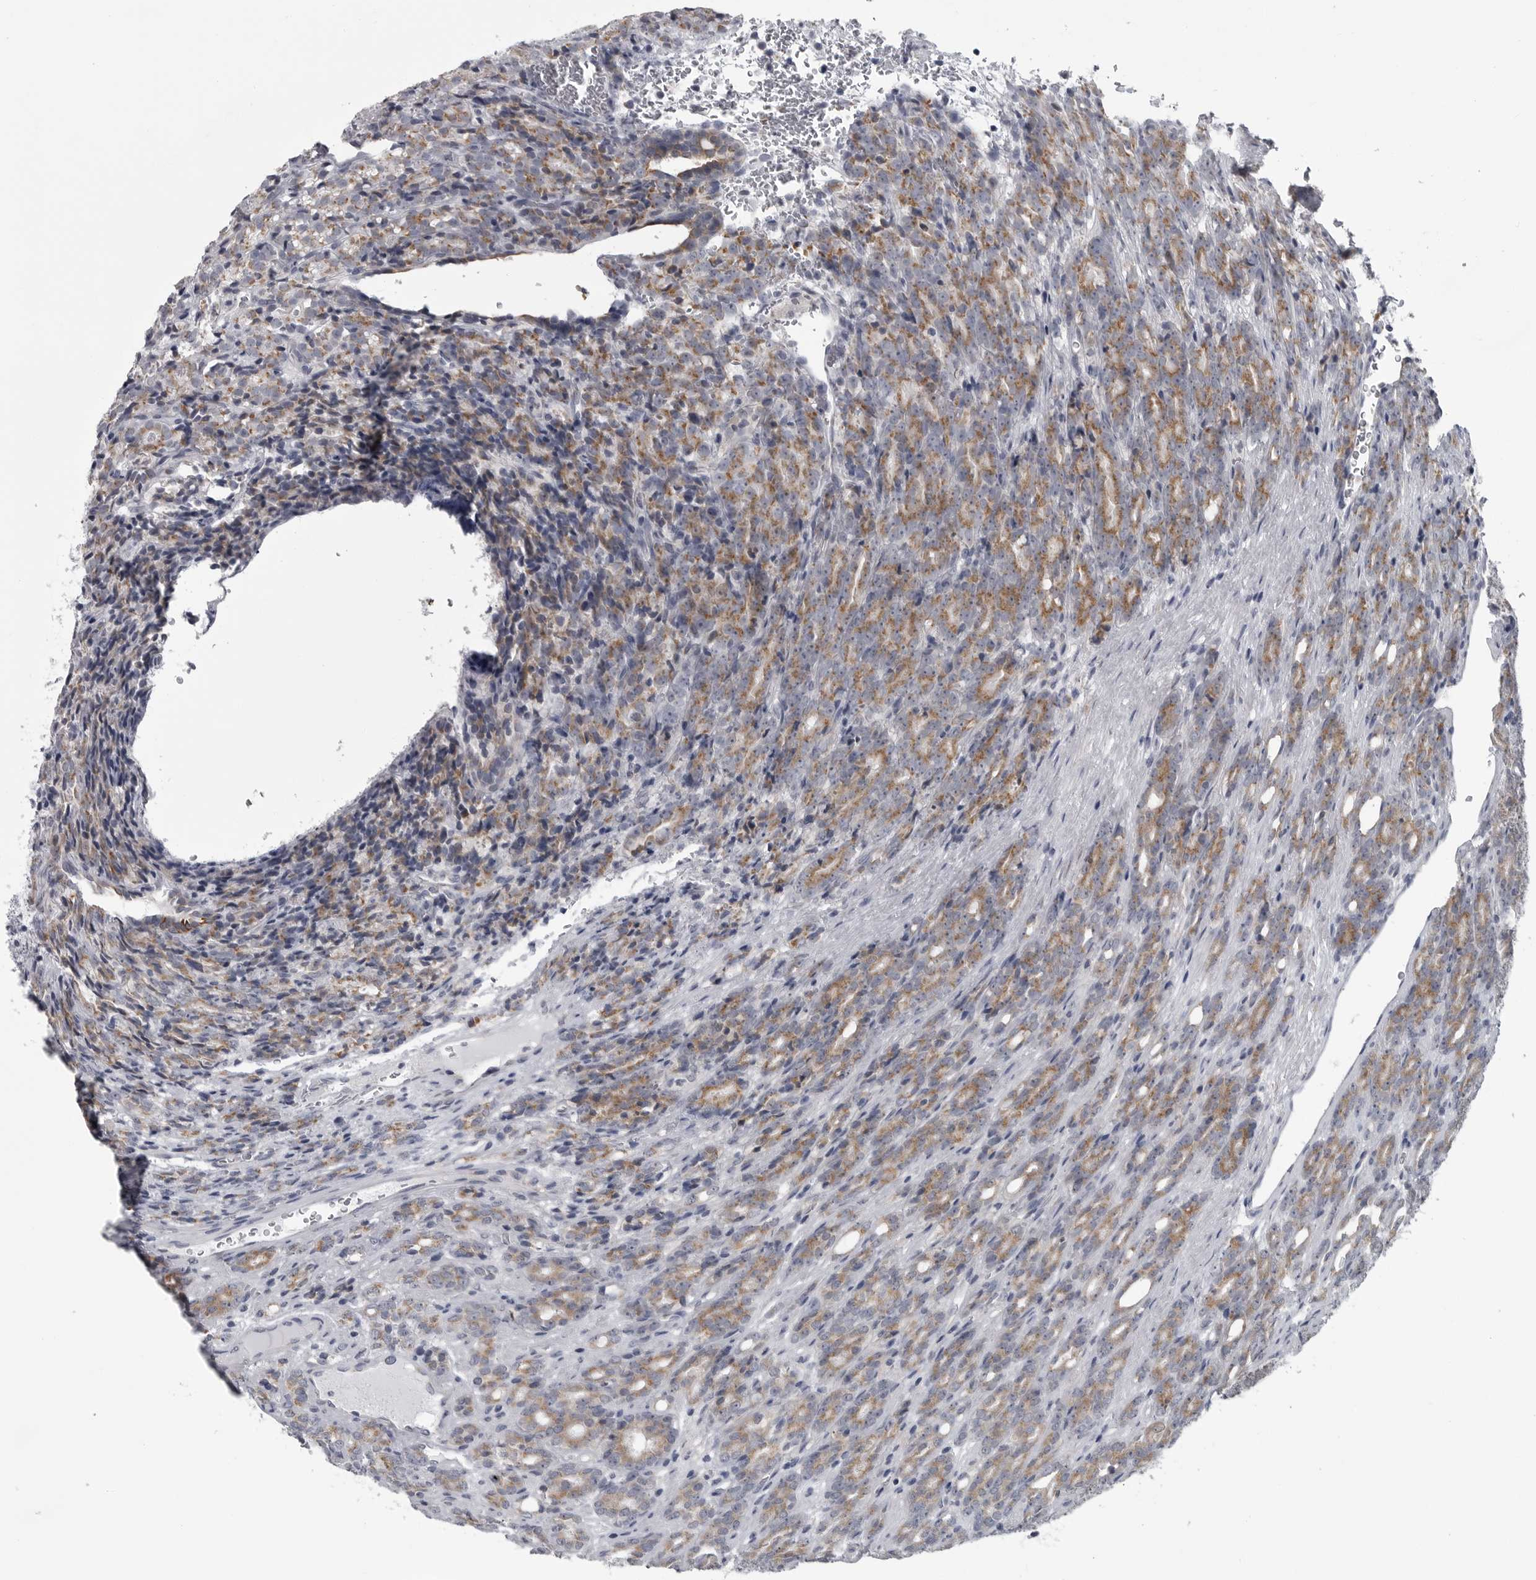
{"staining": {"intensity": "moderate", "quantity": ">75%", "location": "cytoplasmic/membranous"}, "tissue": "prostate cancer", "cell_type": "Tumor cells", "image_type": "cancer", "snomed": [{"axis": "morphology", "description": "Adenocarcinoma, High grade"}, {"axis": "topography", "description": "Prostate"}], "caption": "A photomicrograph showing moderate cytoplasmic/membranous staining in about >75% of tumor cells in prostate cancer, as visualized by brown immunohistochemical staining.", "gene": "MYOC", "patient": {"sex": "male", "age": 62}}